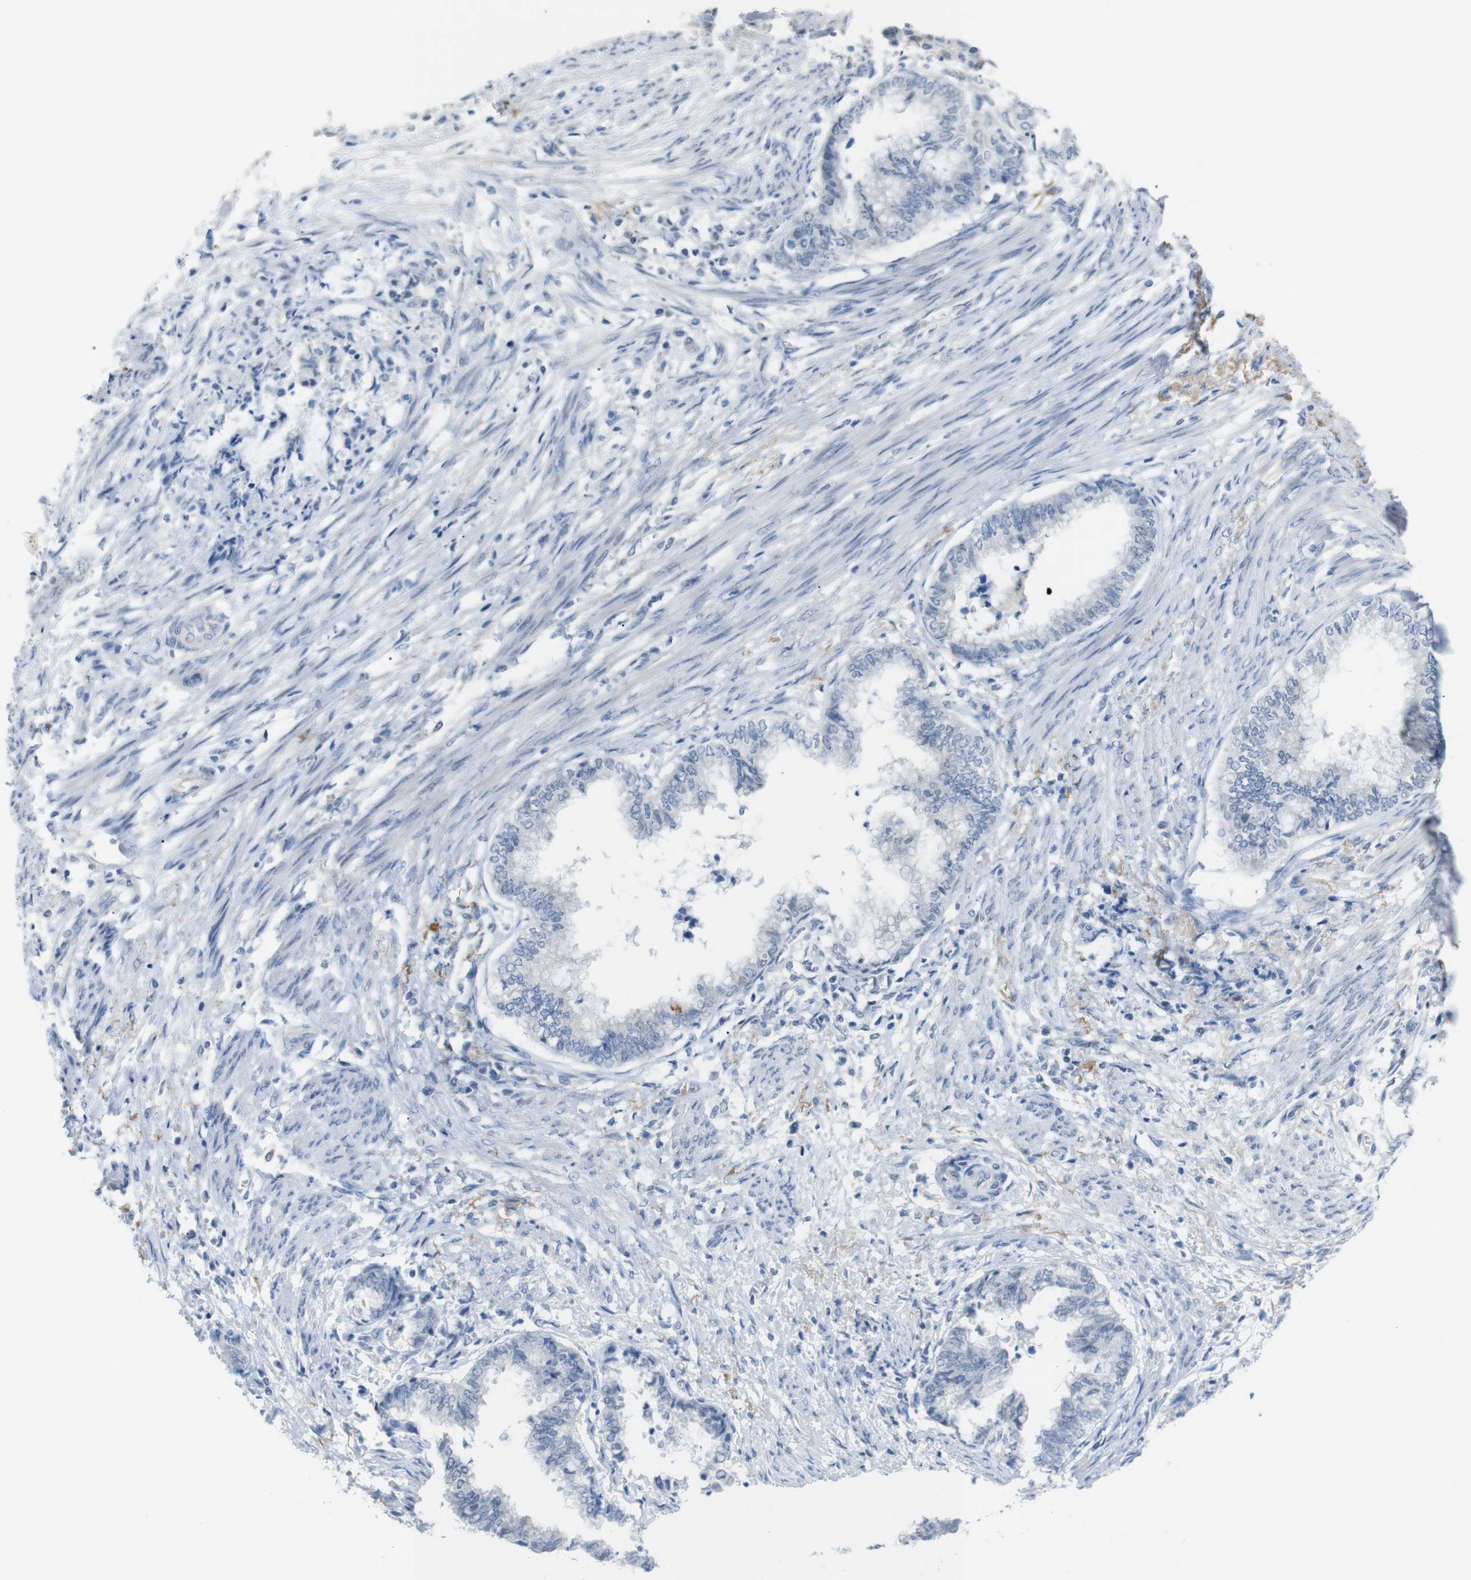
{"staining": {"intensity": "weak", "quantity": "<25%", "location": "cytoplasmic/membranous"}, "tissue": "endometrial cancer", "cell_type": "Tumor cells", "image_type": "cancer", "snomed": [{"axis": "morphology", "description": "Necrosis, NOS"}, {"axis": "morphology", "description": "Adenocarcinoma, NOS"}, {"axis": "topography", "description": "Endometrium"}], "caption": "Human endometrial cancer (adenocarcinoma) stained for a protein using immunohistochemistry (IHC) shows no positivity in tumor cells.", "gene": "CHRM5", "patient": {"sex": "female", "age": 79}}